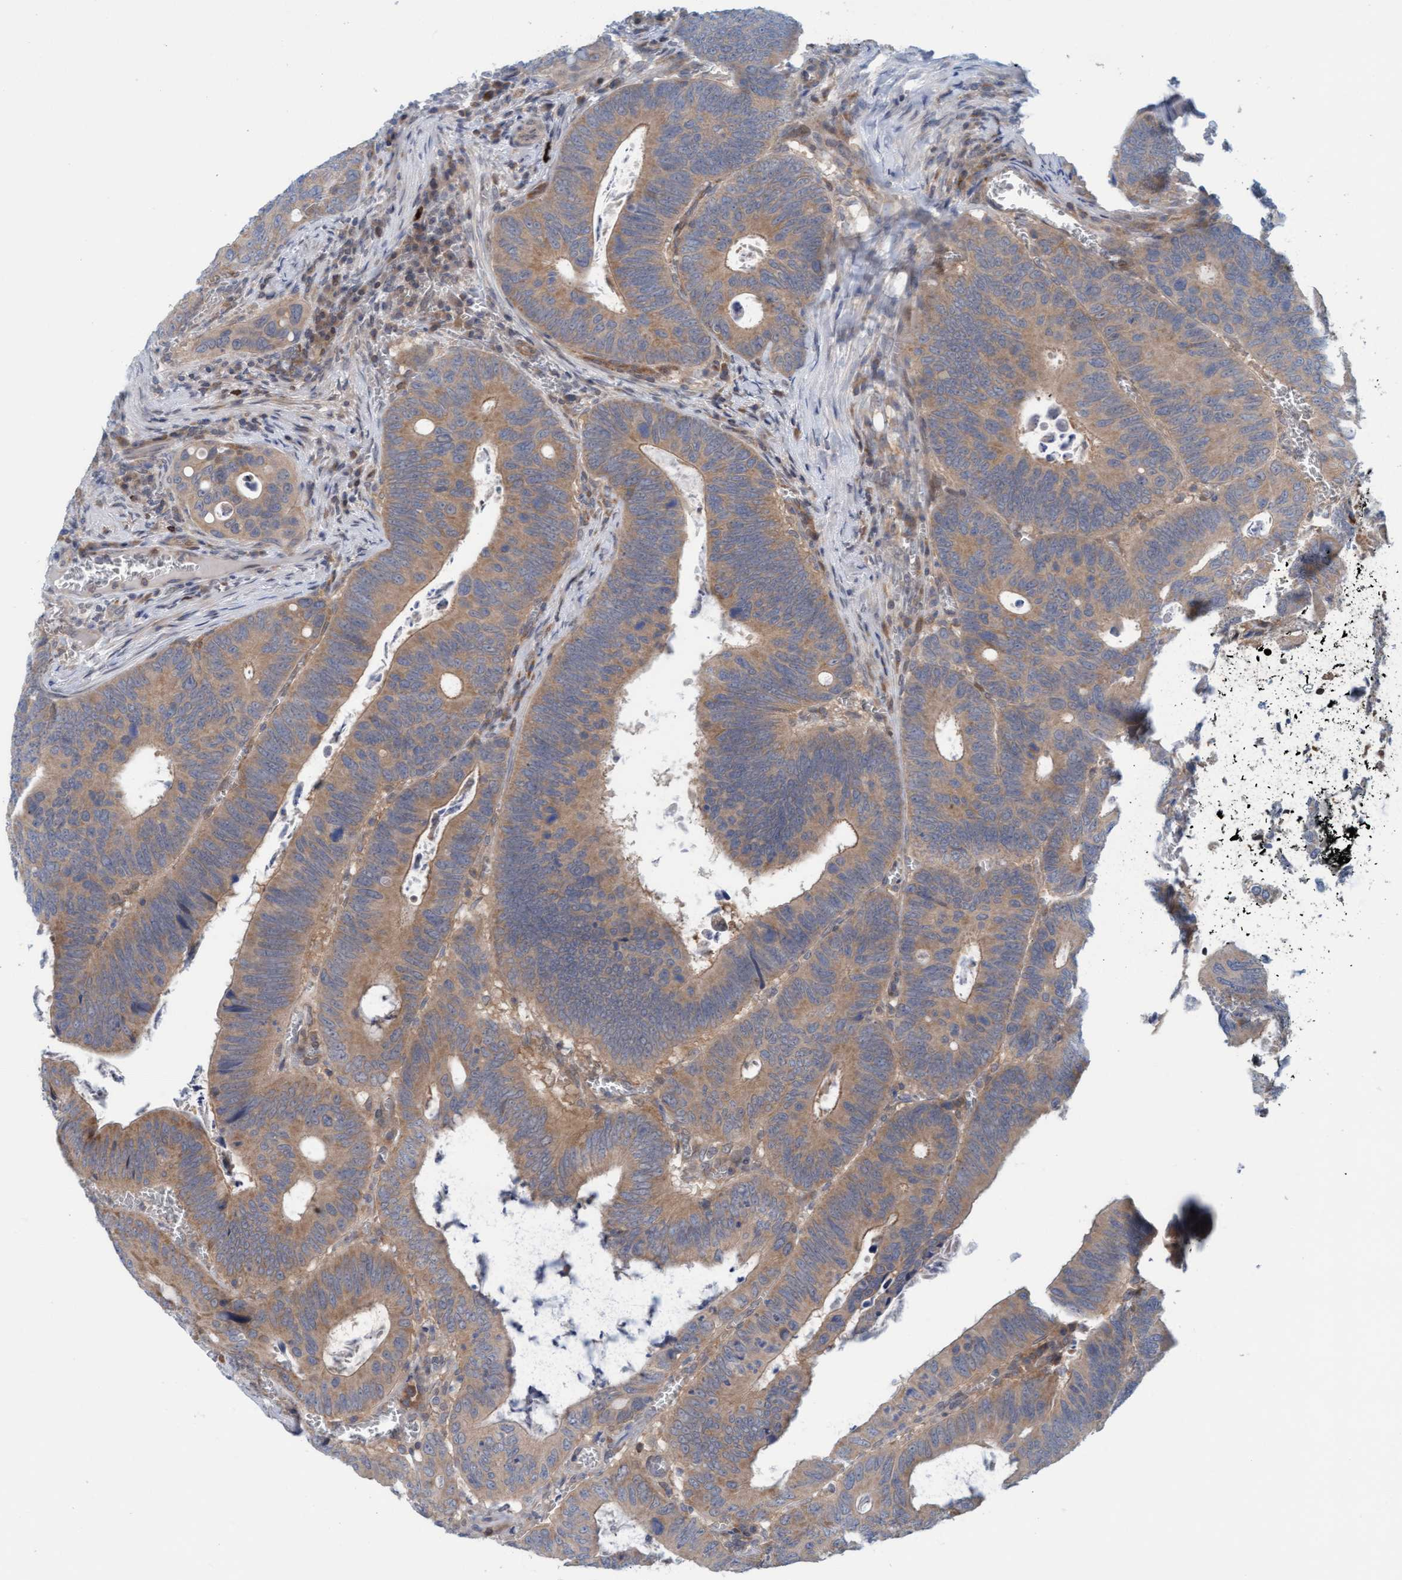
{"staining": {"intensity": "moderate", "quantity": ">75%", "location": "cytoplasmic/membranous"}, "tissue": "colorectal cancer", "cell_type": "Tumor cells", "image_type": "cancer", "snomed": [{"axis": "morphology", "description": "Inflammation, NOS"}, {"axis": "morphology", "description": "Adenocarcinoma, NOS"}, {"axis": "topography", "description": "Colon"}], "caption": "Protein staining displays moderate cytoplasmic/membranous positivity in about >75% of tumor cells in colorectal adenocarcinoma.", "gene": "KLHL25", "patient": {"sex": "male", "age": 72}}